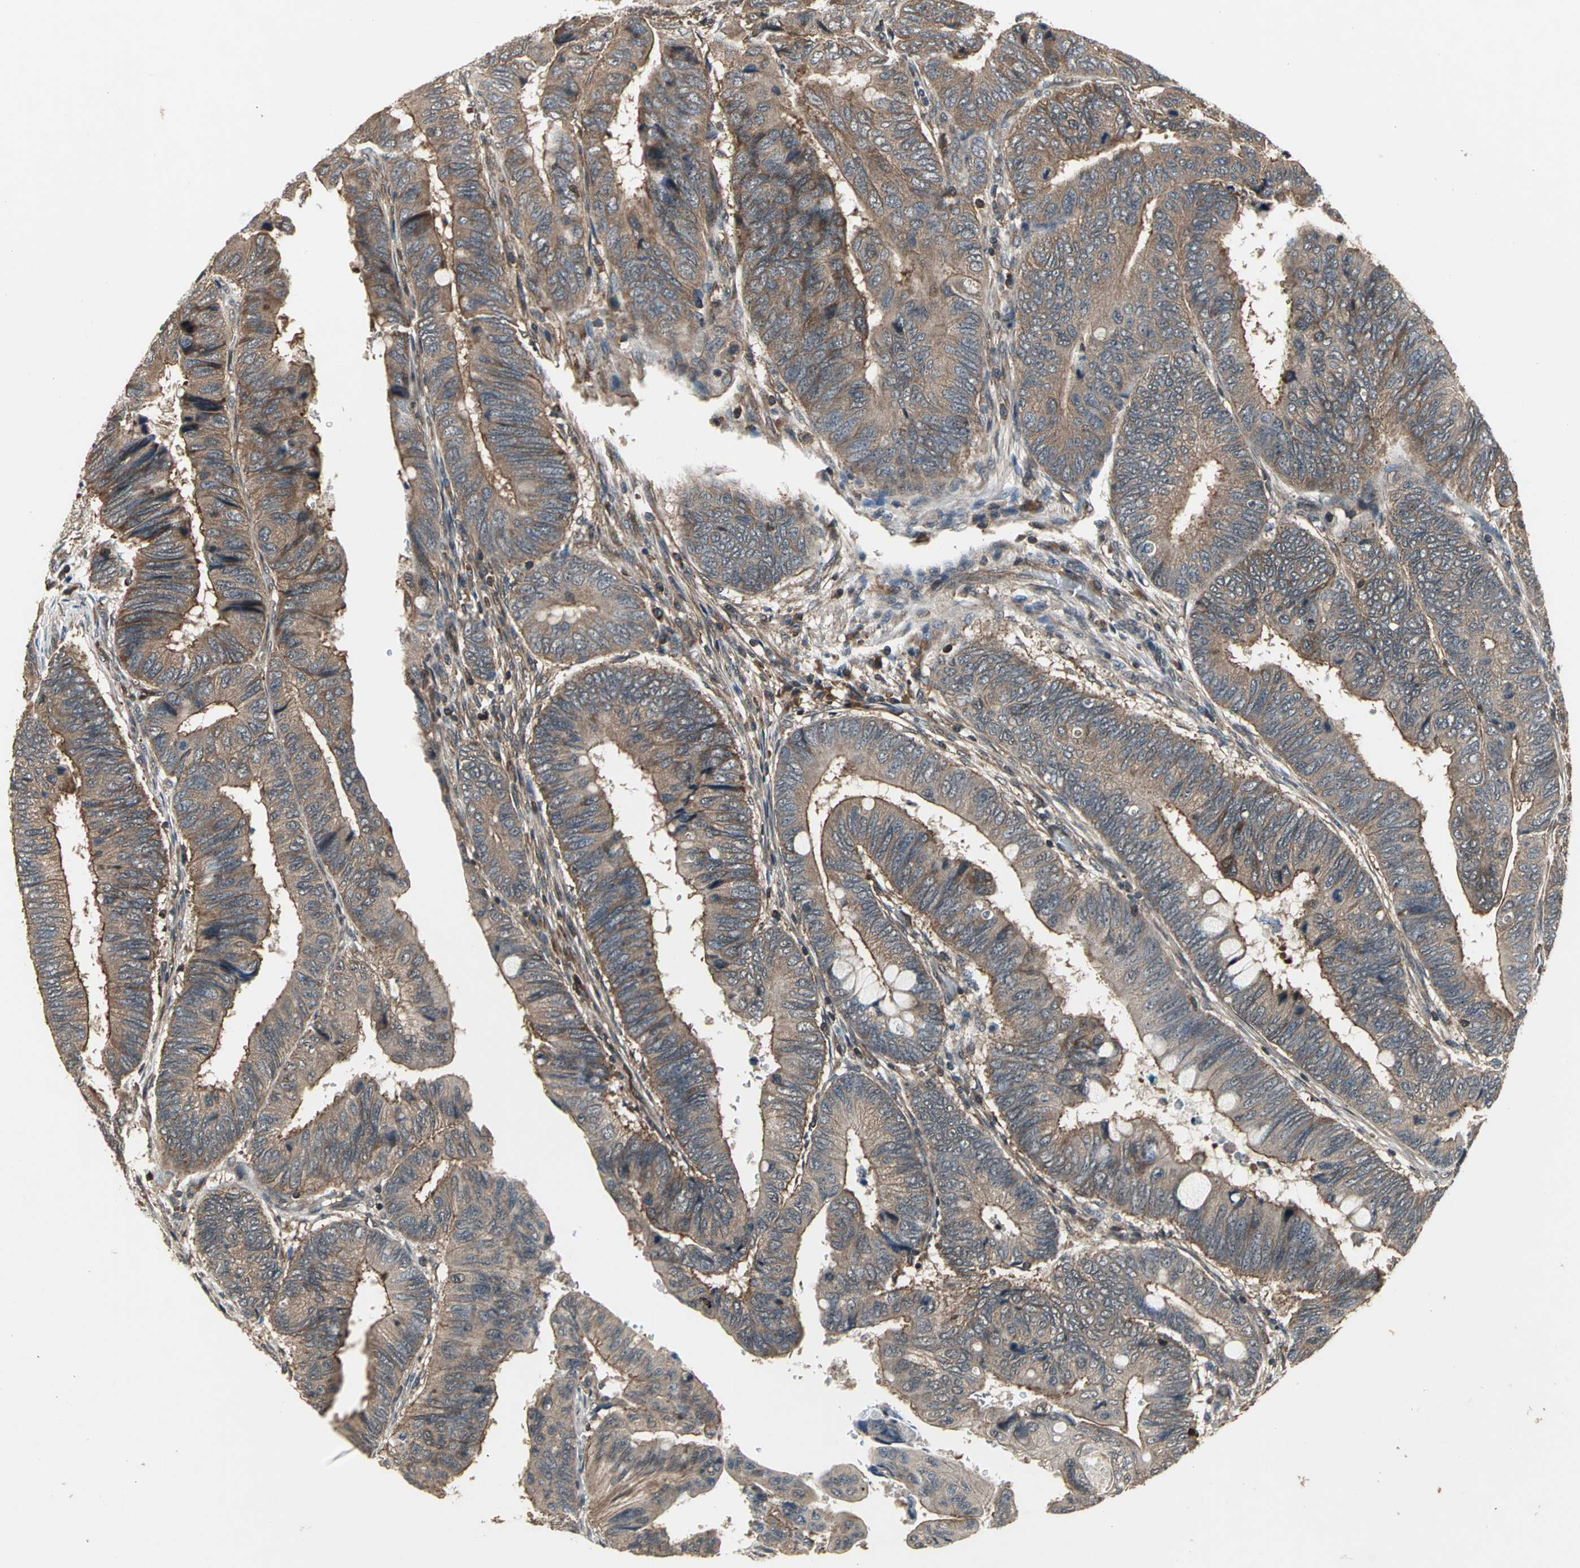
{"staining": {"intensity": "moderate", "quantity": ">75%", "location": "cytoplasmic/membranous"}, "tissue": "colorectal cancer", "cell_type": "Tumor cells", "image_type": "cancer", "snomed": [{"axis": "morphology", "description": "Normal tissue, NOS"}, {"axis": "morphology", "description": "Adenocarcinoma, NOS"}, {"axis": "topography", "description": "Rectum"}, {"axis": "topography", "description": "Peripheral nerve tissue"}], "caption": "Immunohistochemistry (IHC) staining of colorectal adenocarcinoma, which exhibits medium levels of moderate cytoplasmic/membranous positivity in about >75% of tumor cells indicating moderate cytoplasmic/membranous protein positivity. The staining was performed using DAB (3,3'-diaminobenzidine) (brown) for protein detection and nuclei were counterstained in hematoxylin (blue).", "gene": "EIF2B2", "patient": {"sex": "male", "age": 92}}